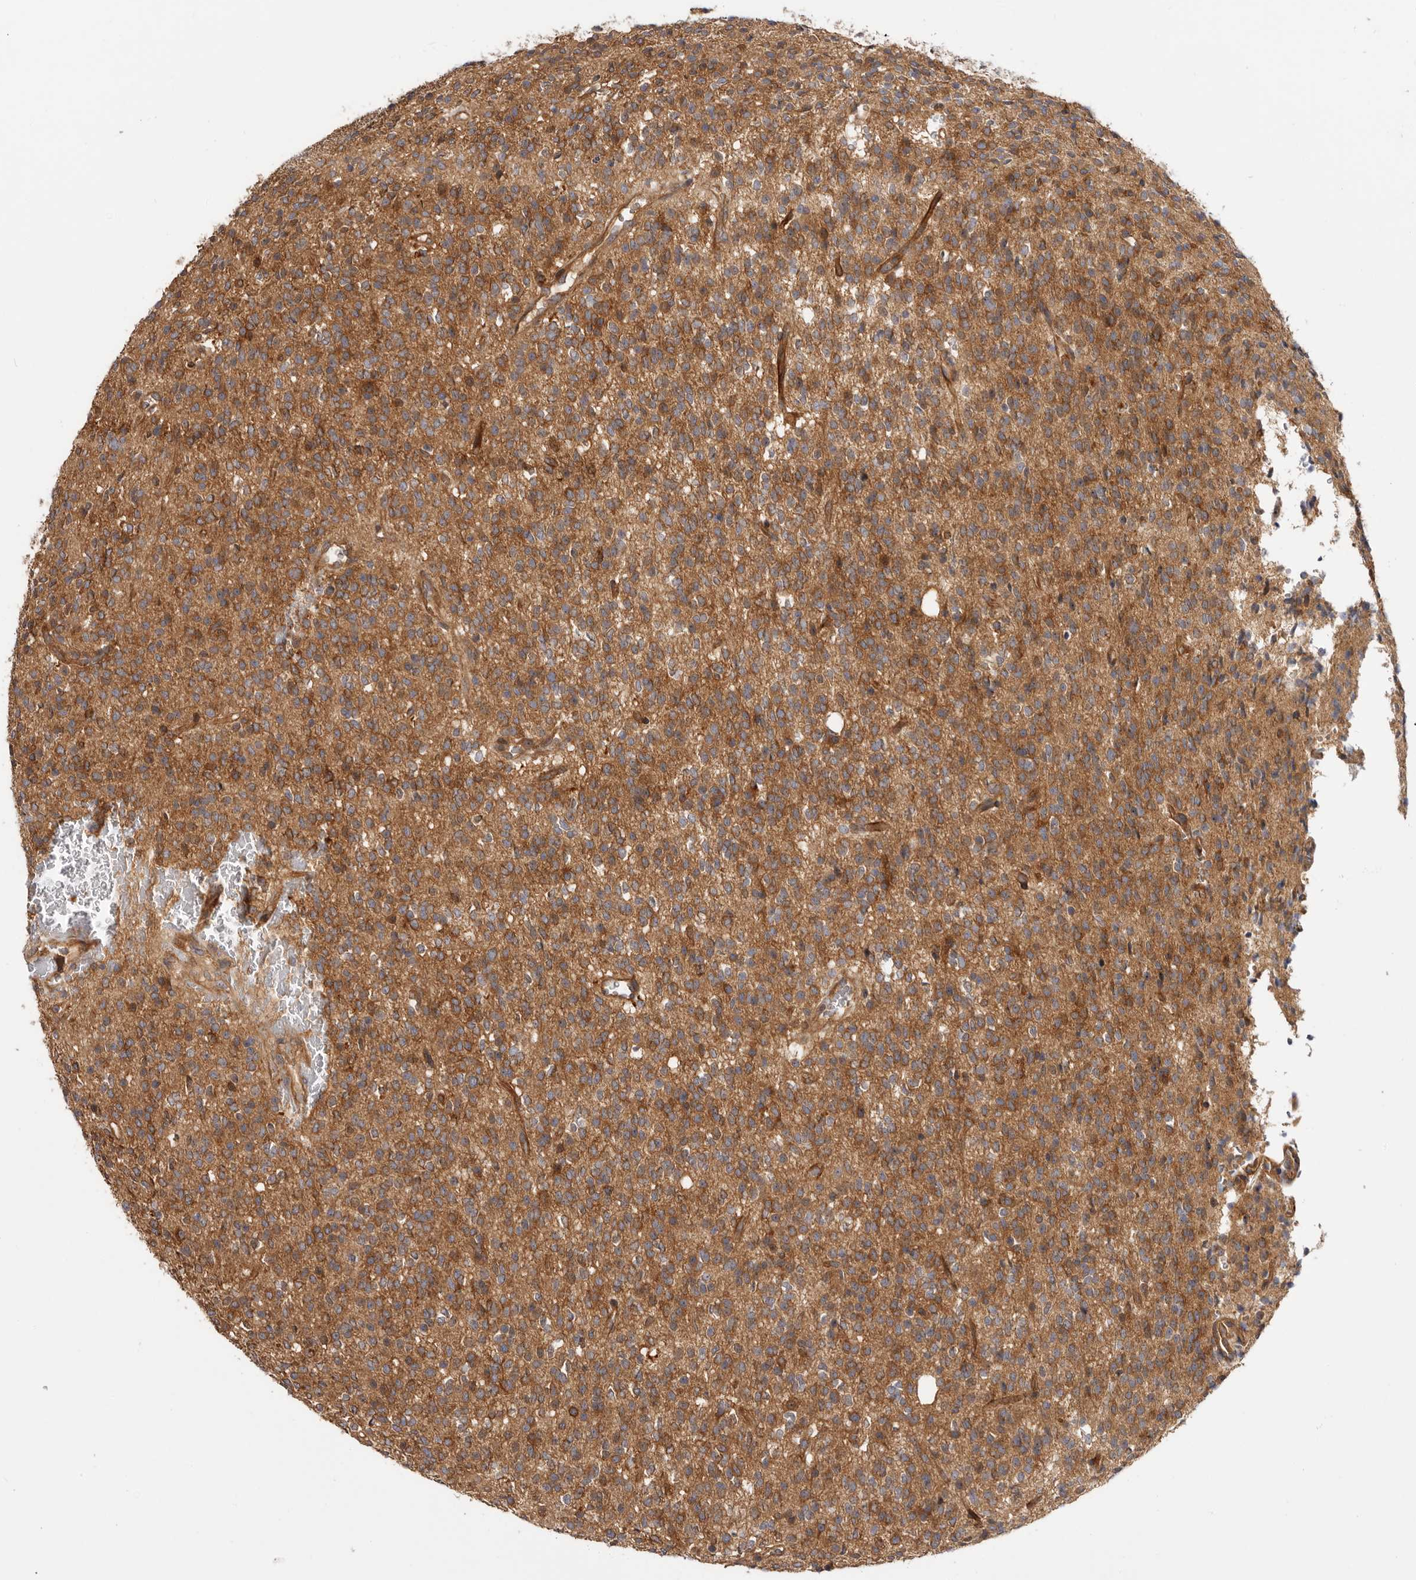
{"staining": {"intensity": "strong", "quantity": "25%-75%", "location": "cytoplasmic/membranous"}, "tissue": "glioma", "cell_type": "Tumor cells", "image_type": "cancer", "snomed": [{"axis": "morphology", "description": "Glioma, malignant, High grade"}, {"axis": "topography", "description": "Brain"}], "caption": "The immunohistochemical stain shows strong cytoplasmic/membranous staining in tumor cells of glioma tissue.", "gene": "PANK4", "patient": {"sex": "male", "age": 34}}